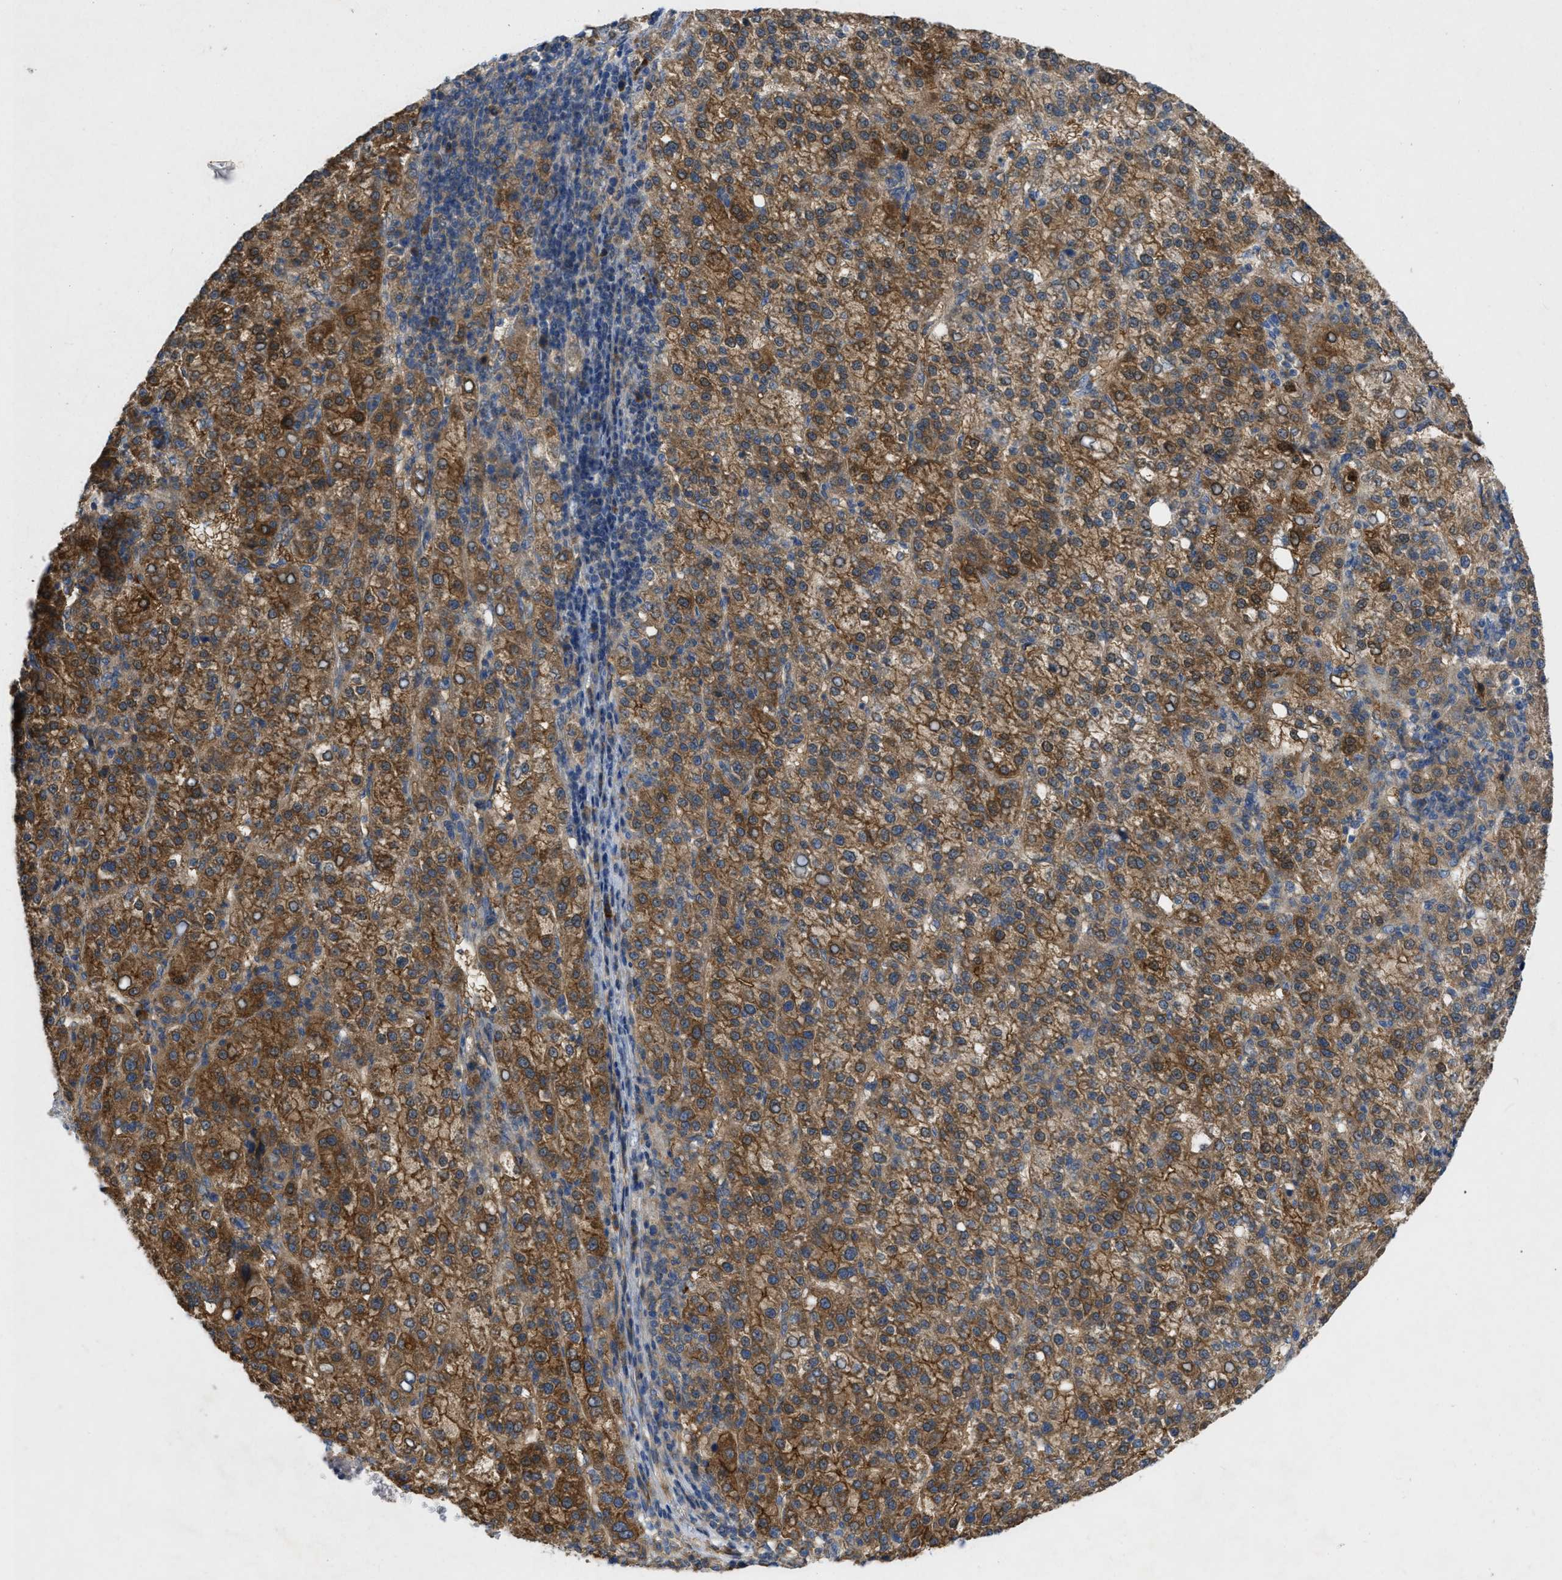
{"staining": {"intensity": "strong", "quantity": ">75%", "location": "cytoplasmic/membranous"}, "tissue": "liver cancer", "cell_type": "Tumor cells", "image_type": "cancer", "snomed": [{"axis": "morphology", "description": "Carcinoma, Hepatocellular, NOS"}, {"axis": "topography", "description": "Liver"}], "caption": "Brown immunohistochemical staining in liver cancer demonstrates strong cytoplasmic/membranous staining in approximately >75% of tumor cells. Immunohistochemistry stains the protein of interest in brown and the nuclei are stained blue.", "gene": "TMEM131", "patient": {"sex": "female", "age": 58}}